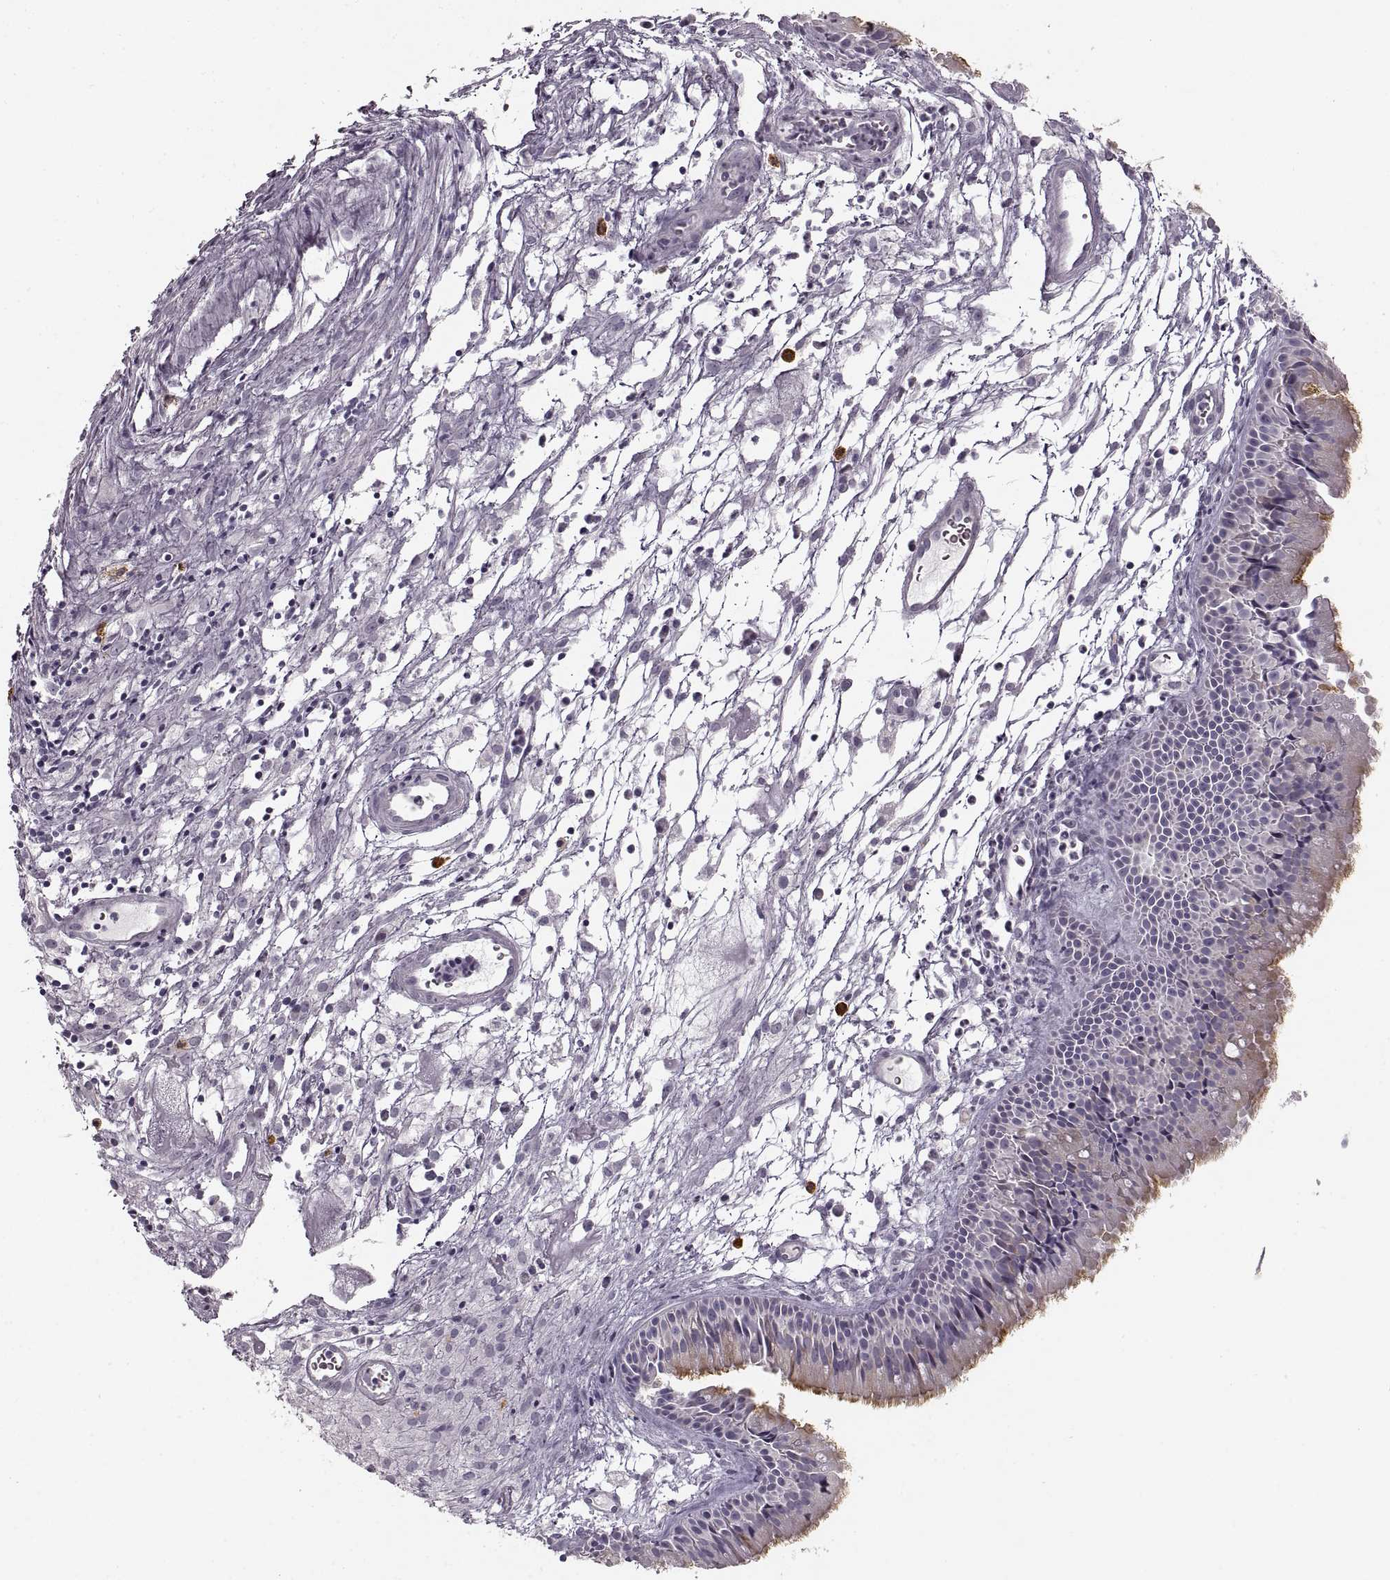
{"staining": {"intensity": "moderate", "quantity": "<25%", "location": "cytoplasmic/membranous"}, "tissue": "nasopharynx", "cell_type": "Respiratory epithelial cells", "image_type": "normal", "snomed": [{"axis": "morphology", "description": "Normal tissue, NOS"}, {"axis": "topography", "description": "Nasopharynx"}], "caption": "A low amount of moderate cytoplasmic/membranous positivity is identified in approximately <25% of respiratory epithelial cells in benign nasopharynx.", "gene": "CNTN1", "patient": {"sex": "male", "age": 83}}